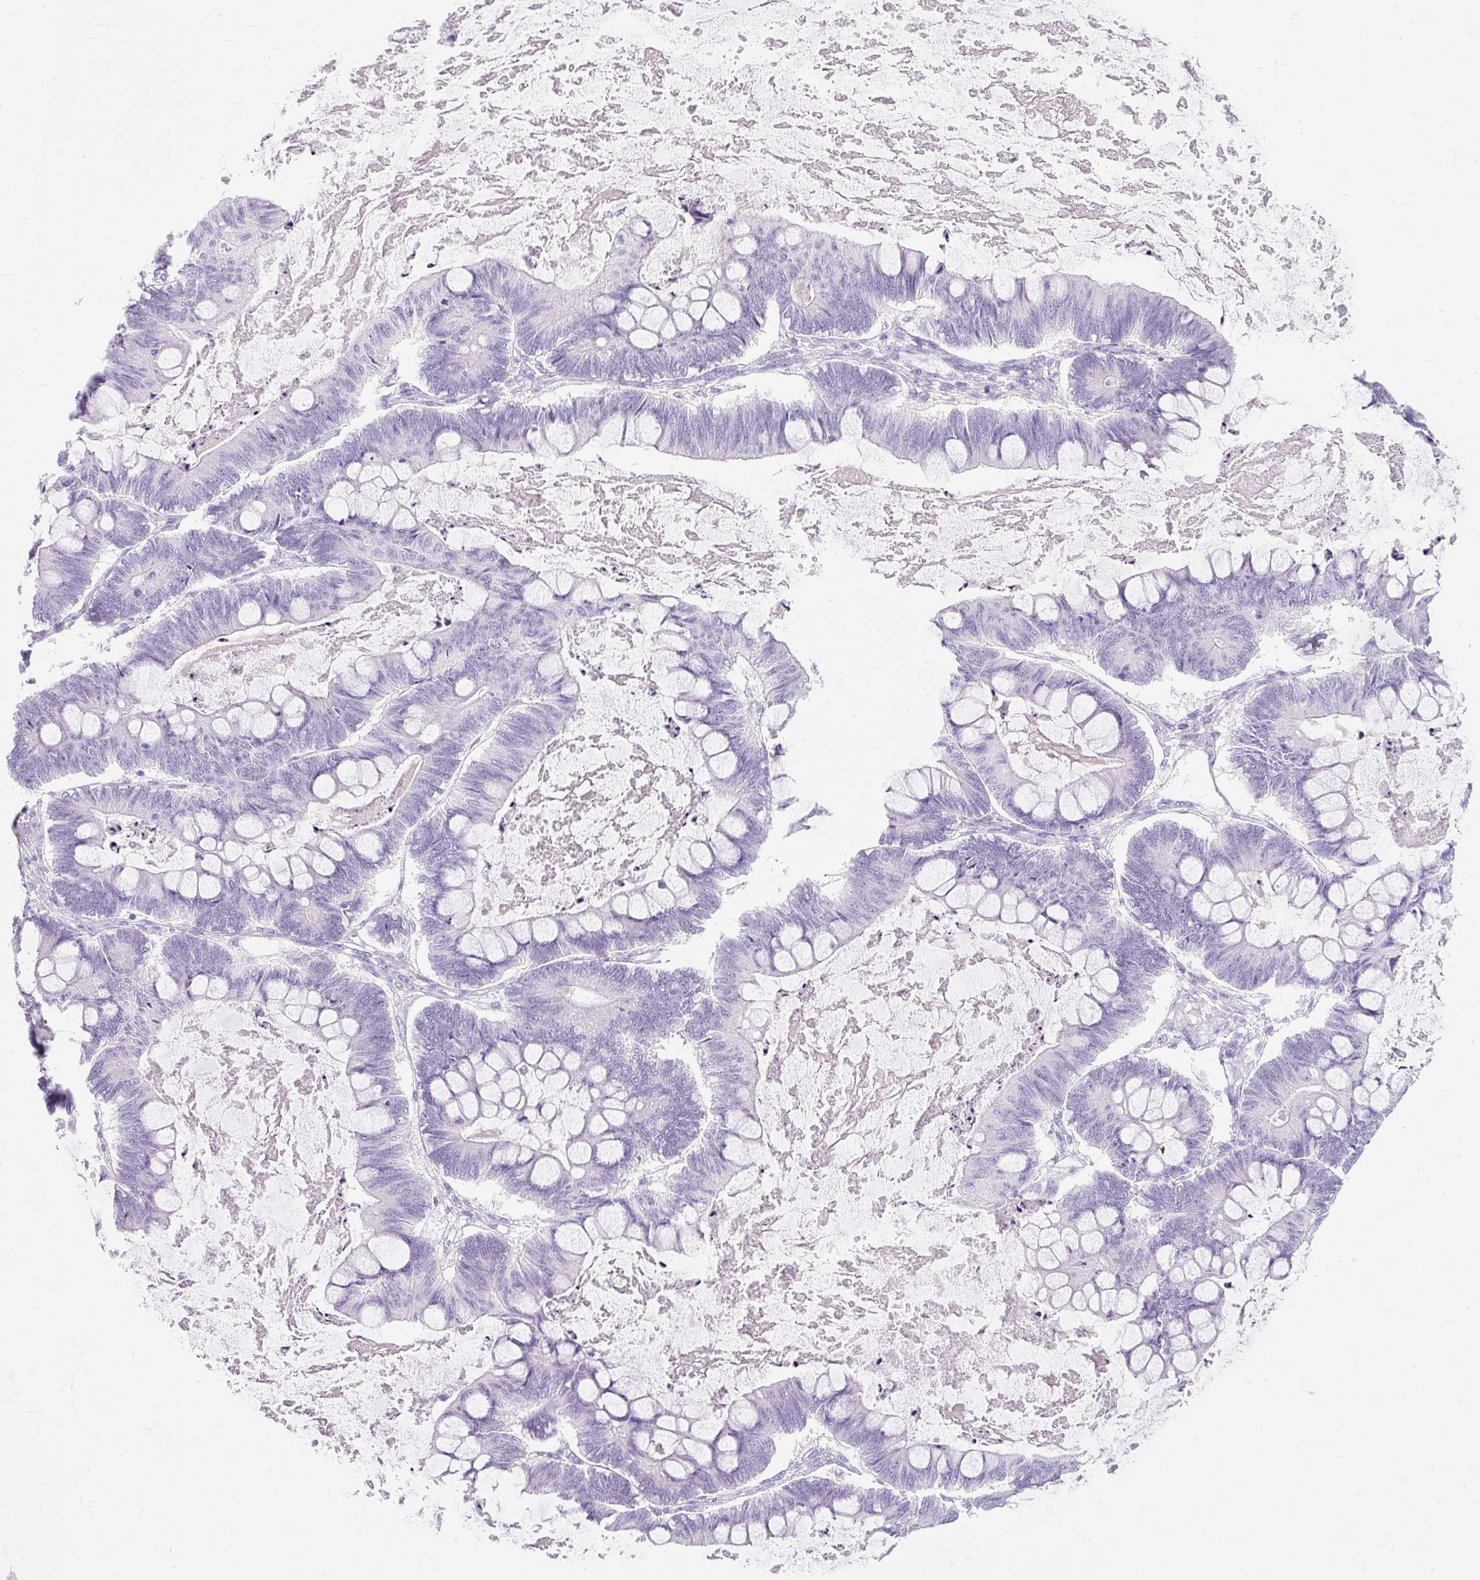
{"staining": {"intensity": "negative", "quantity": "none", "location": "none"}, "tissue": "ovarian cancer", "cell_type": "Tumor cells", "image_type": "cancer", "snomed": [{"axis": "morphology", "description": "Cystadenocarcinoma, mucinous, NOS"}, {"axis": "topography", "description": "Ovary"}], "caption": "Immunohistochemistry histopathology image of ovarian cancer stained for a protein (brown), which displays no positivity in tumor cells.", "gene": "CLDN25", "patient": {"sex": "female", "age": 61}}